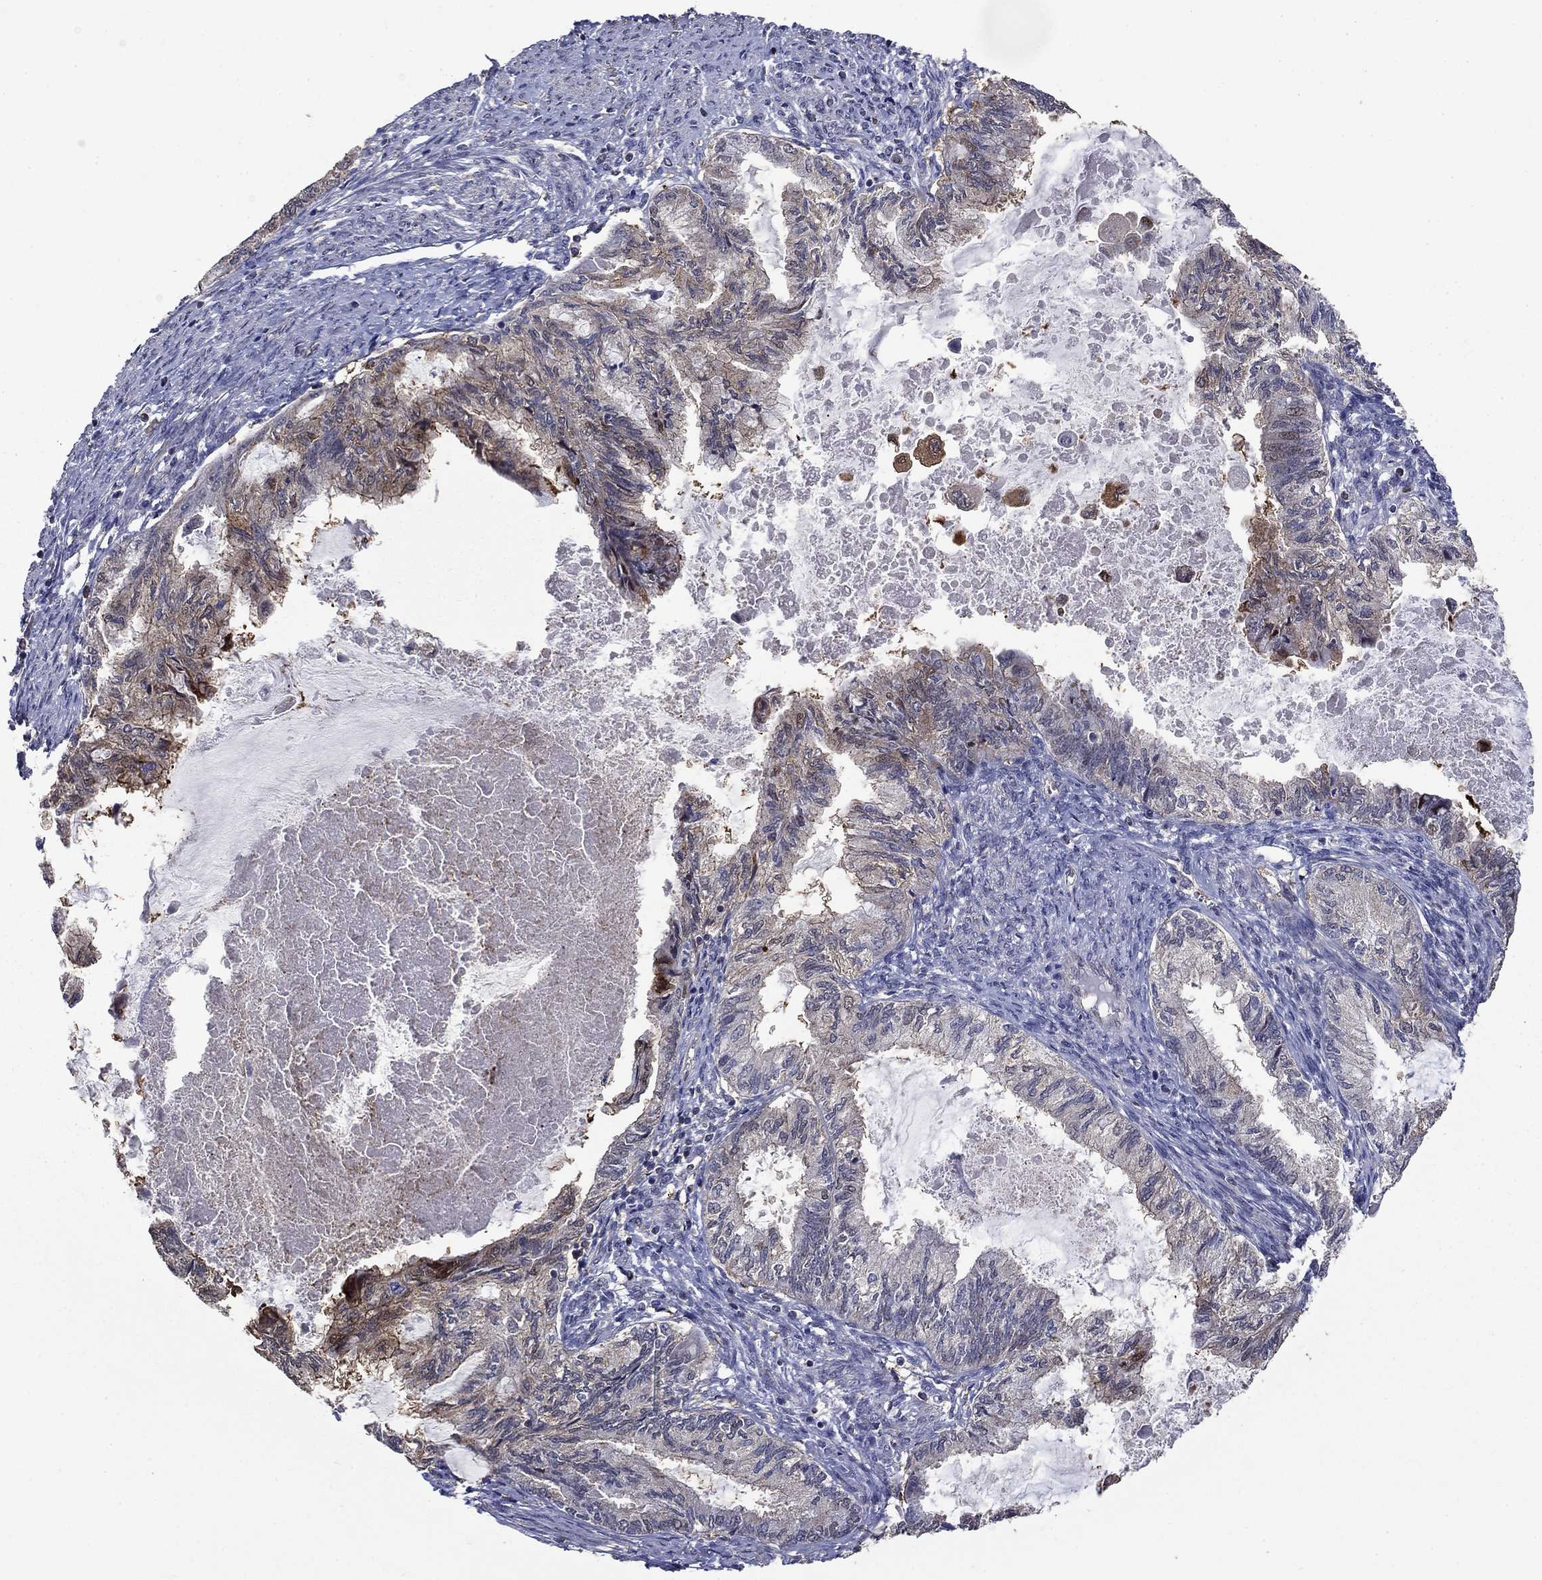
{"staining": {"intensity": "strong", "quantity": "<25%", "location": "cytoplasmic/membranous"}, "tissue": "endometrial cancer", "cell_type": "Tumor cells", "image_type": "cancer", "snomed": [{"axis": "morphology", "description": "Adenocarcinoma, NOS"}, {"axis": "topography", "description": "Endometrium"}], "caption": "Protein staining of endometrial adenocarcinoma tissue demonstrates strong cytoplasmic/membranous staining in about <25% of tumor cells. Using DAB (3,3'-diaminobenzidine) (brown) and hematoxylin (blue) stains, captured at high magnification using brightfield microscopy.", "gene": "DVL1", "patient": {"sex": "female", "age": 86}}